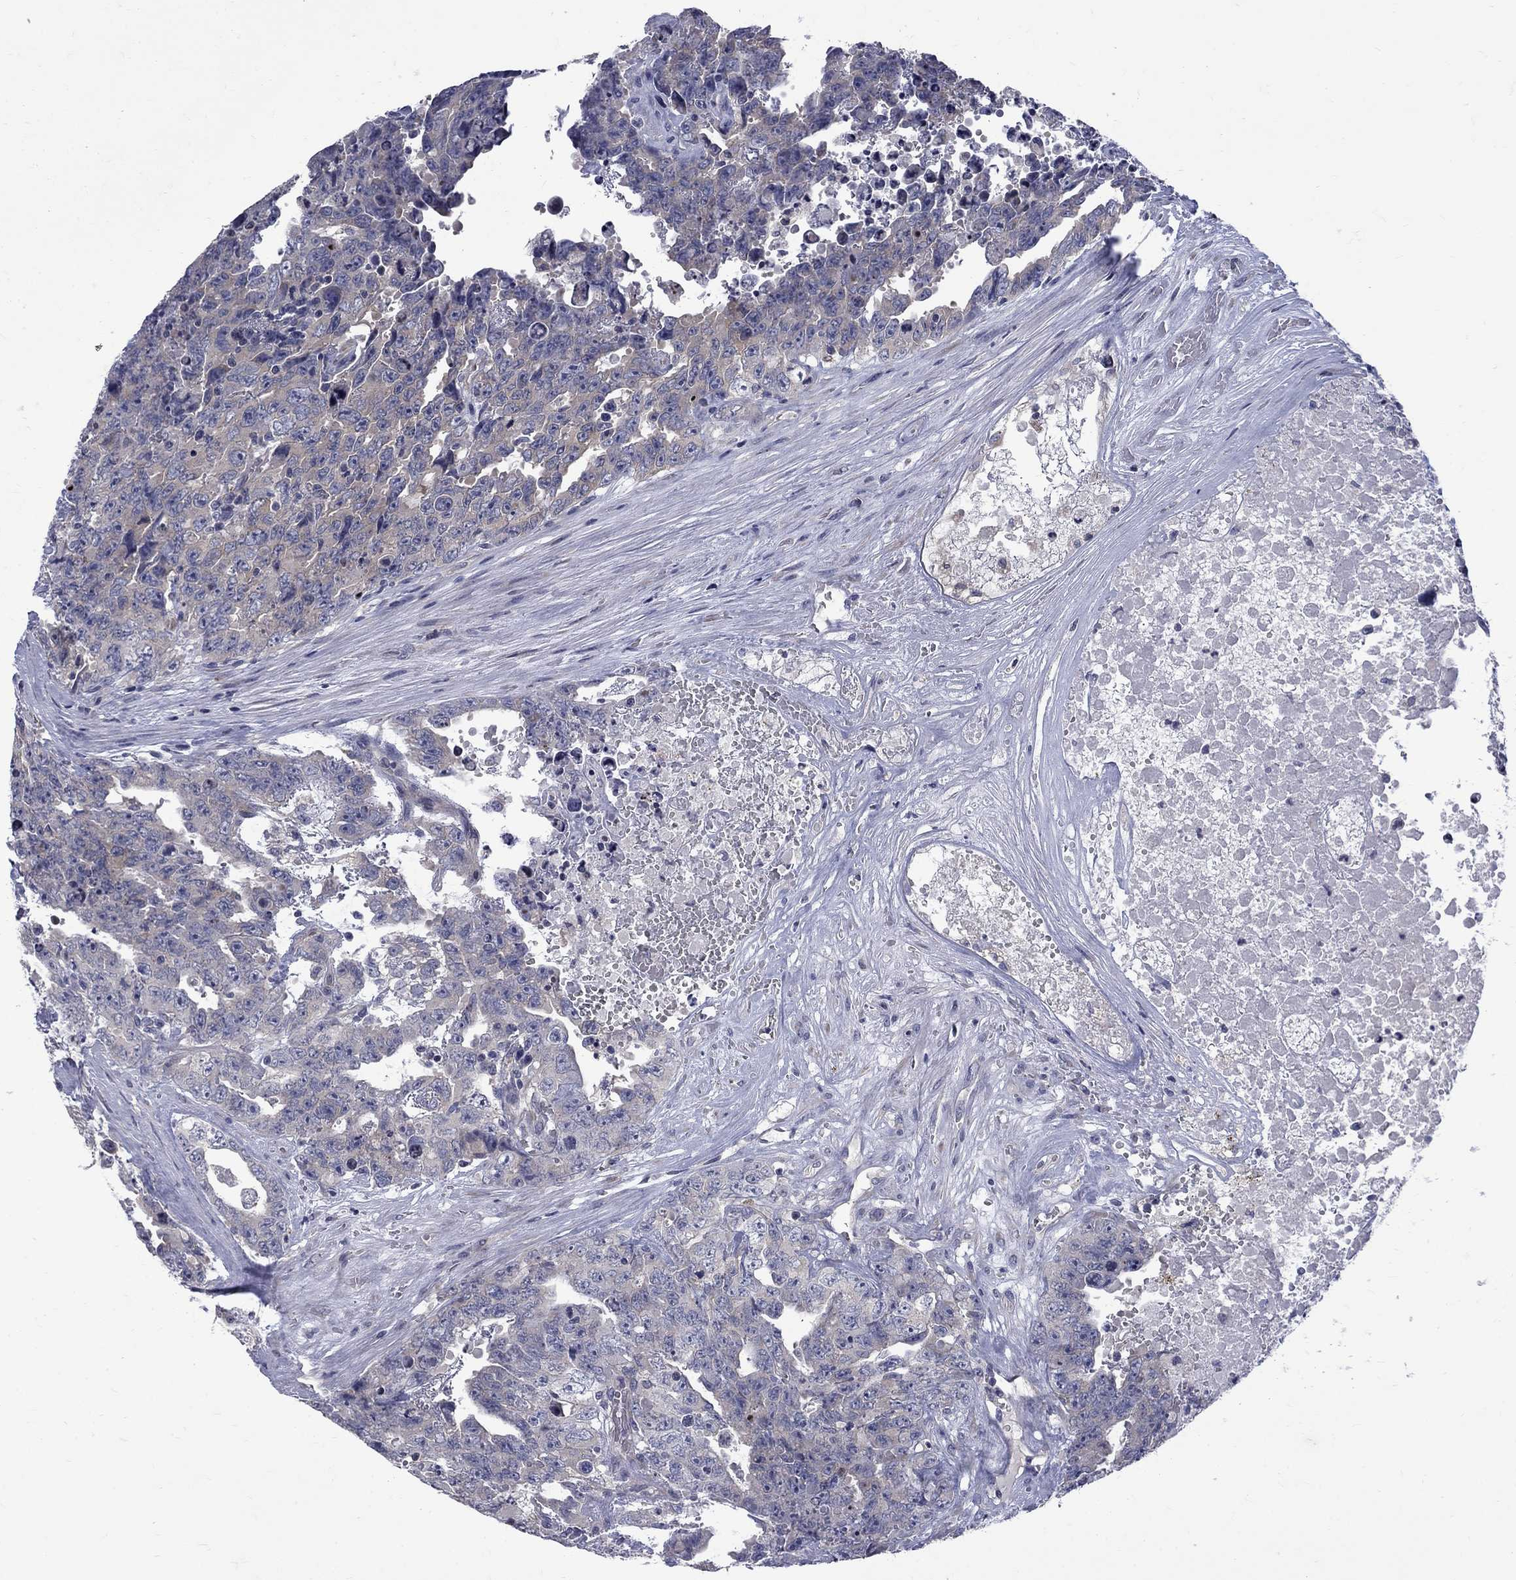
{"staining": {"intensity": "negative", "quantity": "none", "location": "none"}, "tissue": "testis cancer", "cell_type": "Tumor cells", "image_type": "cancer", "snomed": [{"axis": "morphology", "description": "Carcinoma, Embryonal, NOS"}, {"axis": "topography", "description": "Testis"}], "caption": "Protein analysis of testis embryonal carcinoma shows no significant staining in tumor cells.", "gene": "SH2B1", "patient": {"sex": "male", "age": 24}}